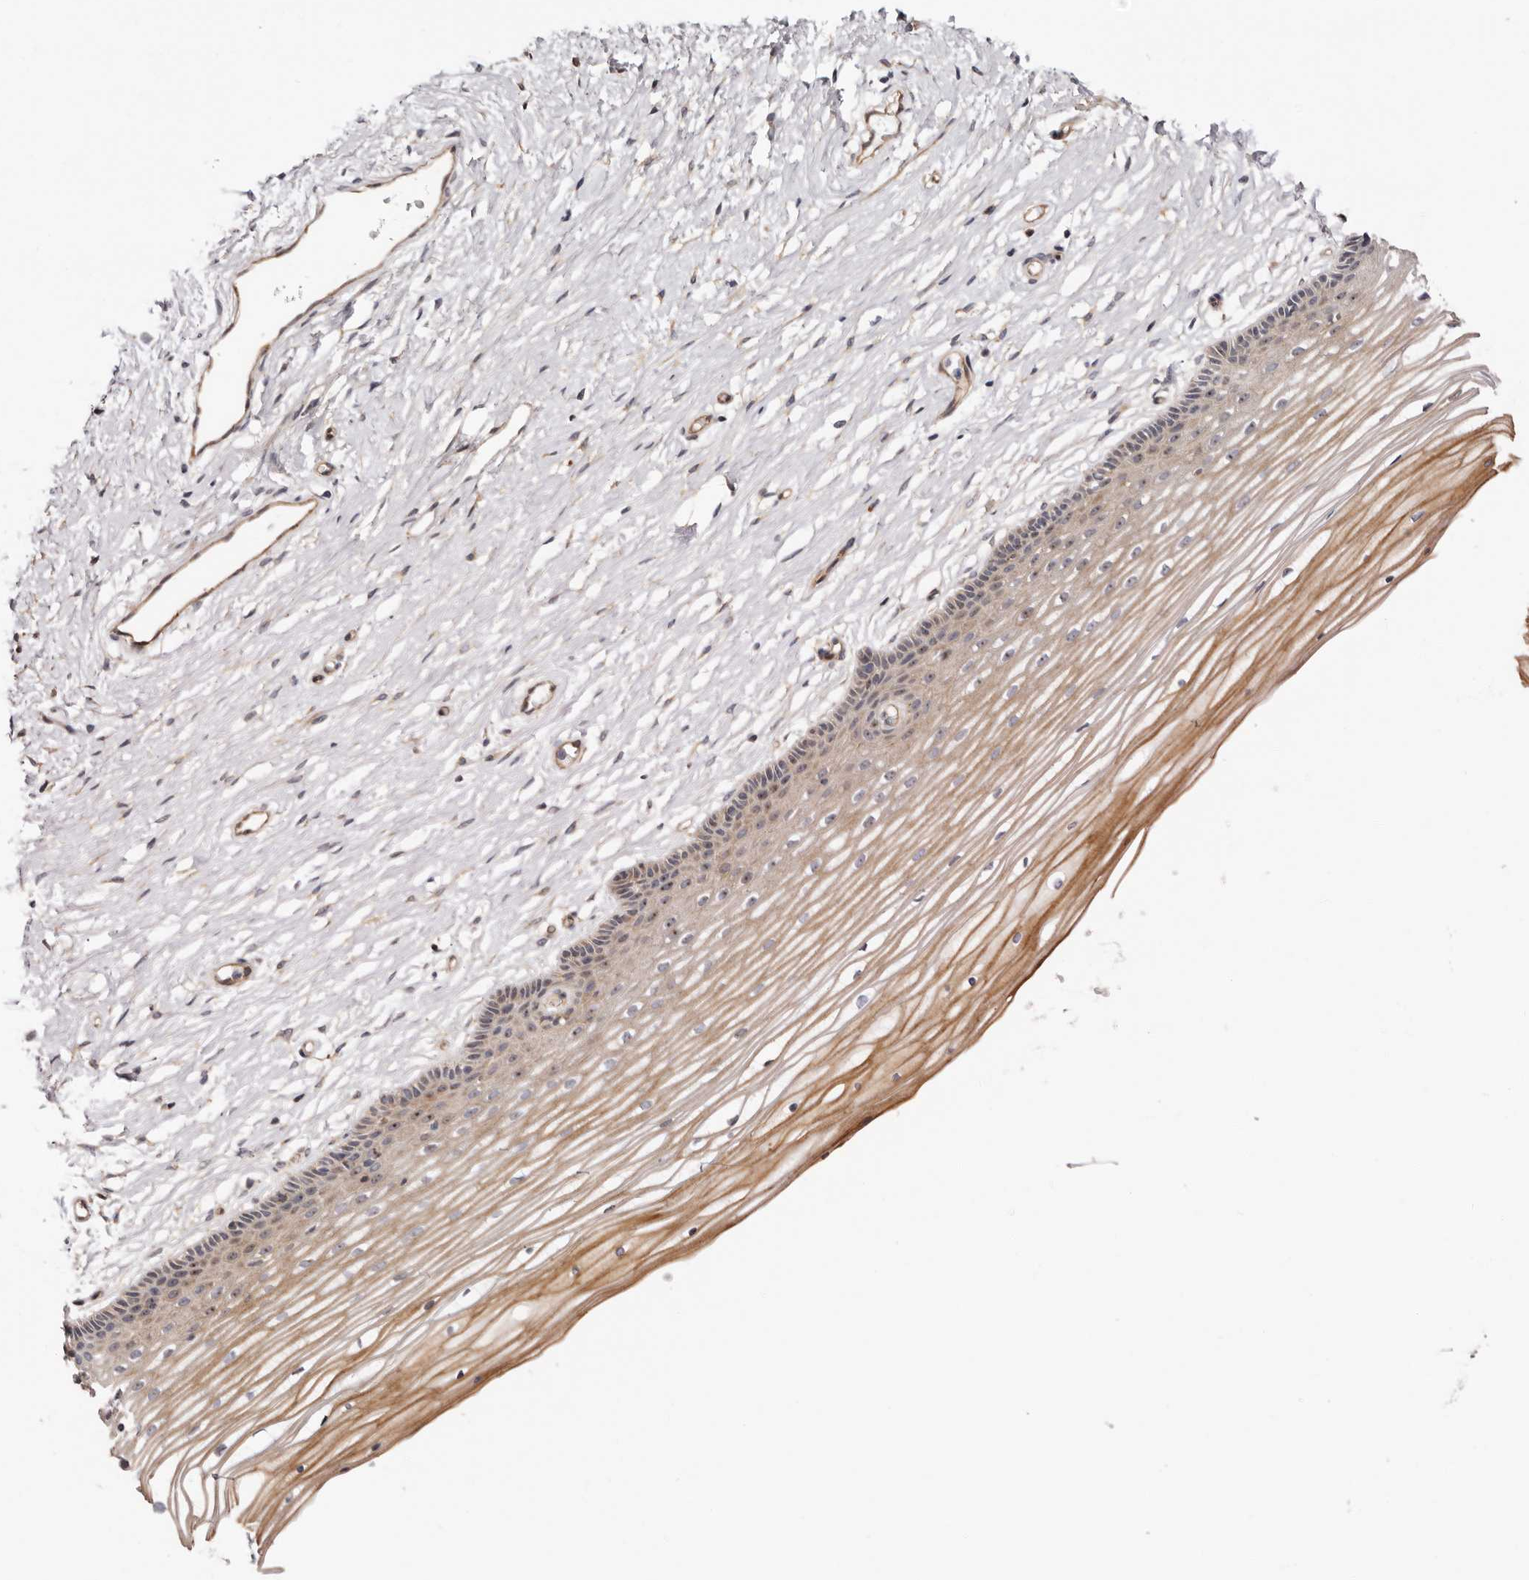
{"staining": {"intensity": "moderate", "quantity": "25%-75%", "location": "cytoplasmic/membranous,nuclear"}, "tissue": "vagina", "cell_type": "Squamous epithelial cells", "image_type": "normal", "snomed": [{"axis": "morphology", "description": "Normal tissue, NOS"}, {"axis": "topography", "description": "Vagina"}, {"axis": "topography", "description": "Cervix"}], "caption": "Immunohistochemical staining of unremarkable human vagina shows medium levels of moderate cytoplasmic/membranous,nuclear expression in about 25%-75% of squamous epithelial cells.", "gene": "PANK4", "patient": {"sex": "female", "age": 40}}